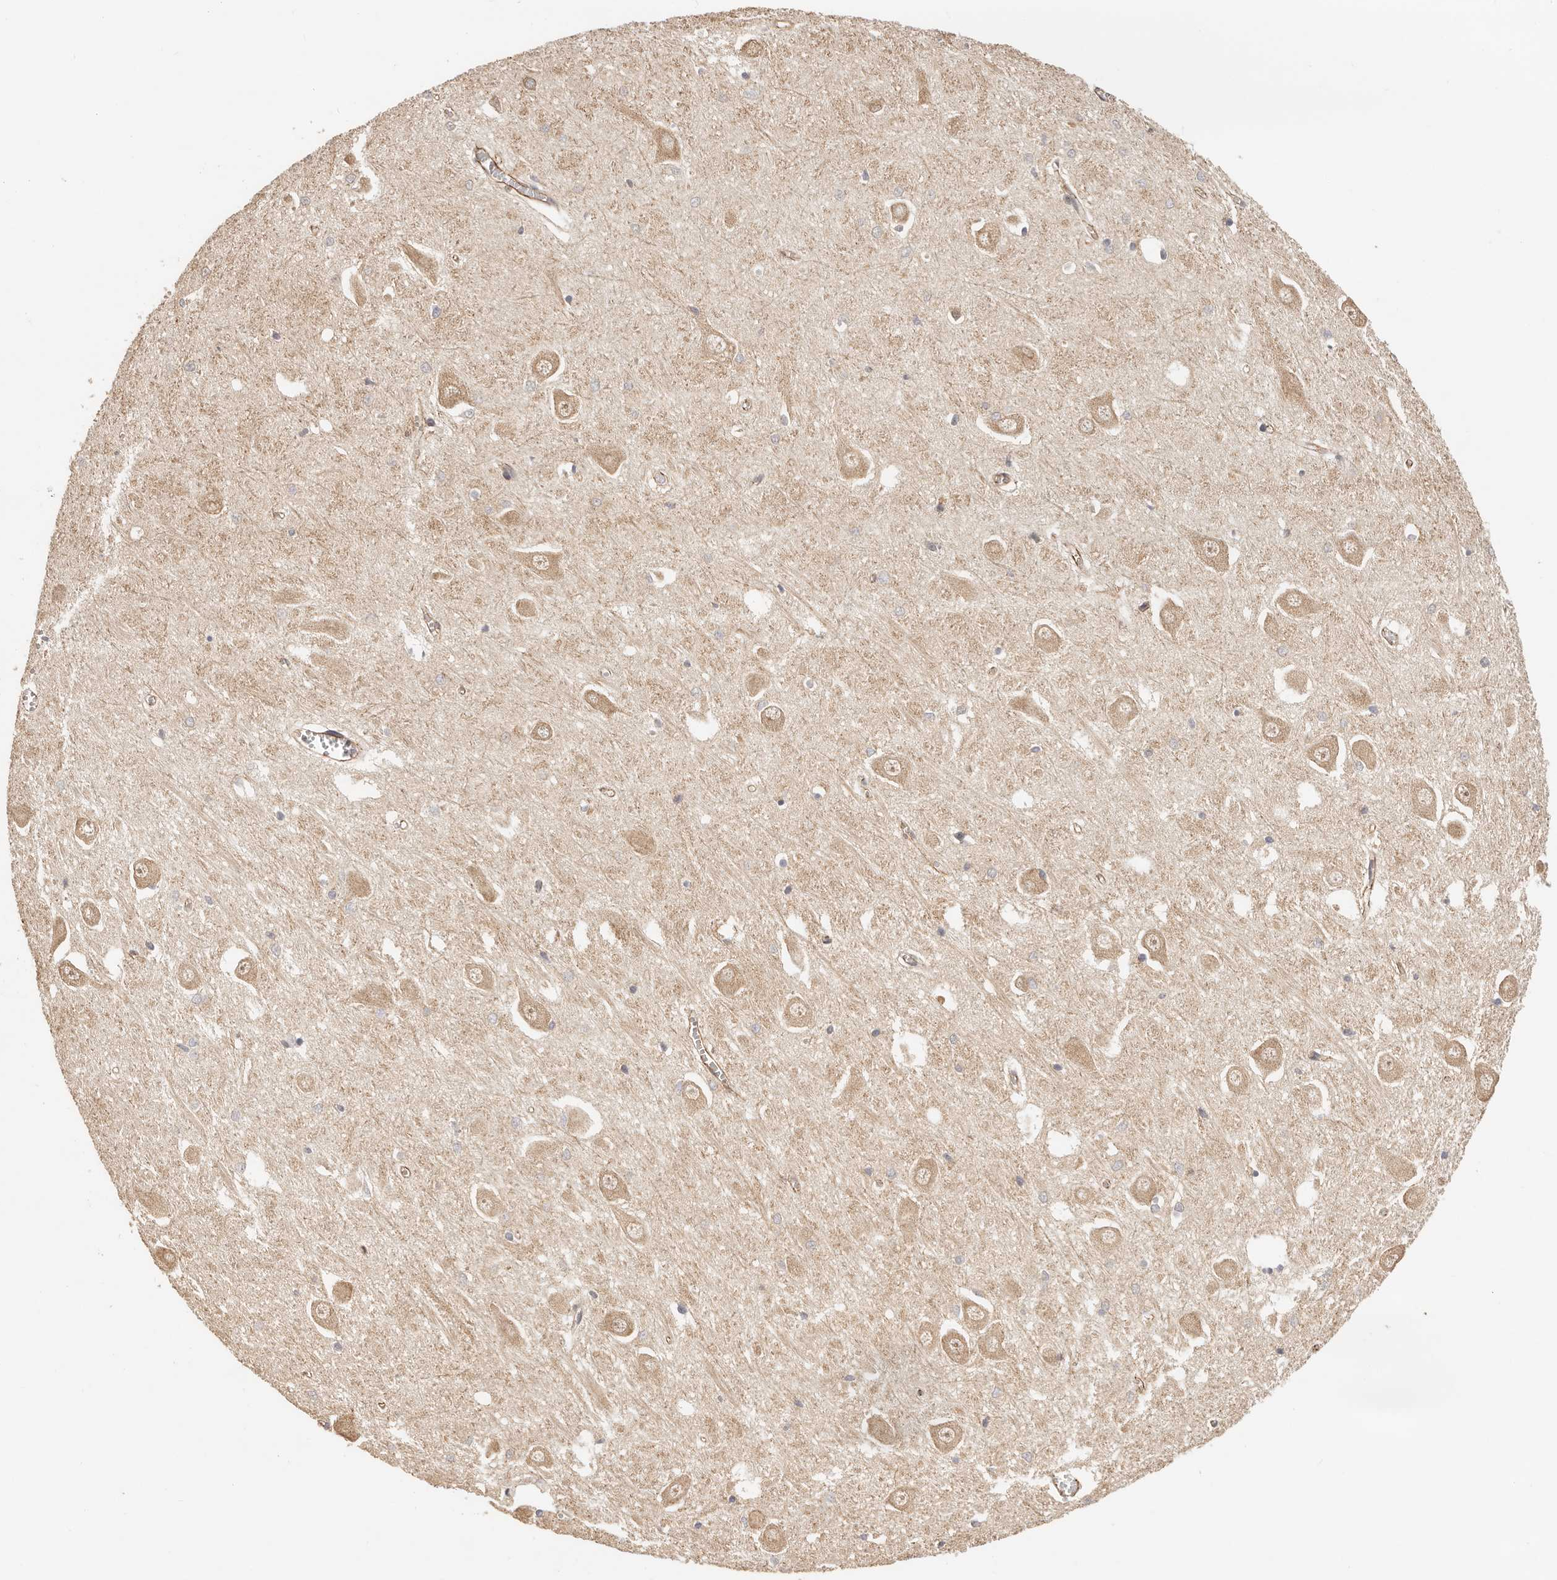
{"staining": {"intensity": "negative", "quantity": "none", "location": "none"}, "tissue": "hippocampus", "cell_type": "Glial cells", "image_type": "normal", "snomed": [{"axis": "morphology", "description": "Normal tissue, NOS"}, {"axis": "topography", "description": "Hippocampus"}], "caption": "Immunohistochemistry (IHC) photomicrograph of benign hippocampus stained for a protein (brown), which demonstrates no expression in glial cells.", "gene": "AFDN", "patient": {"sex": "male", "age": 70}}